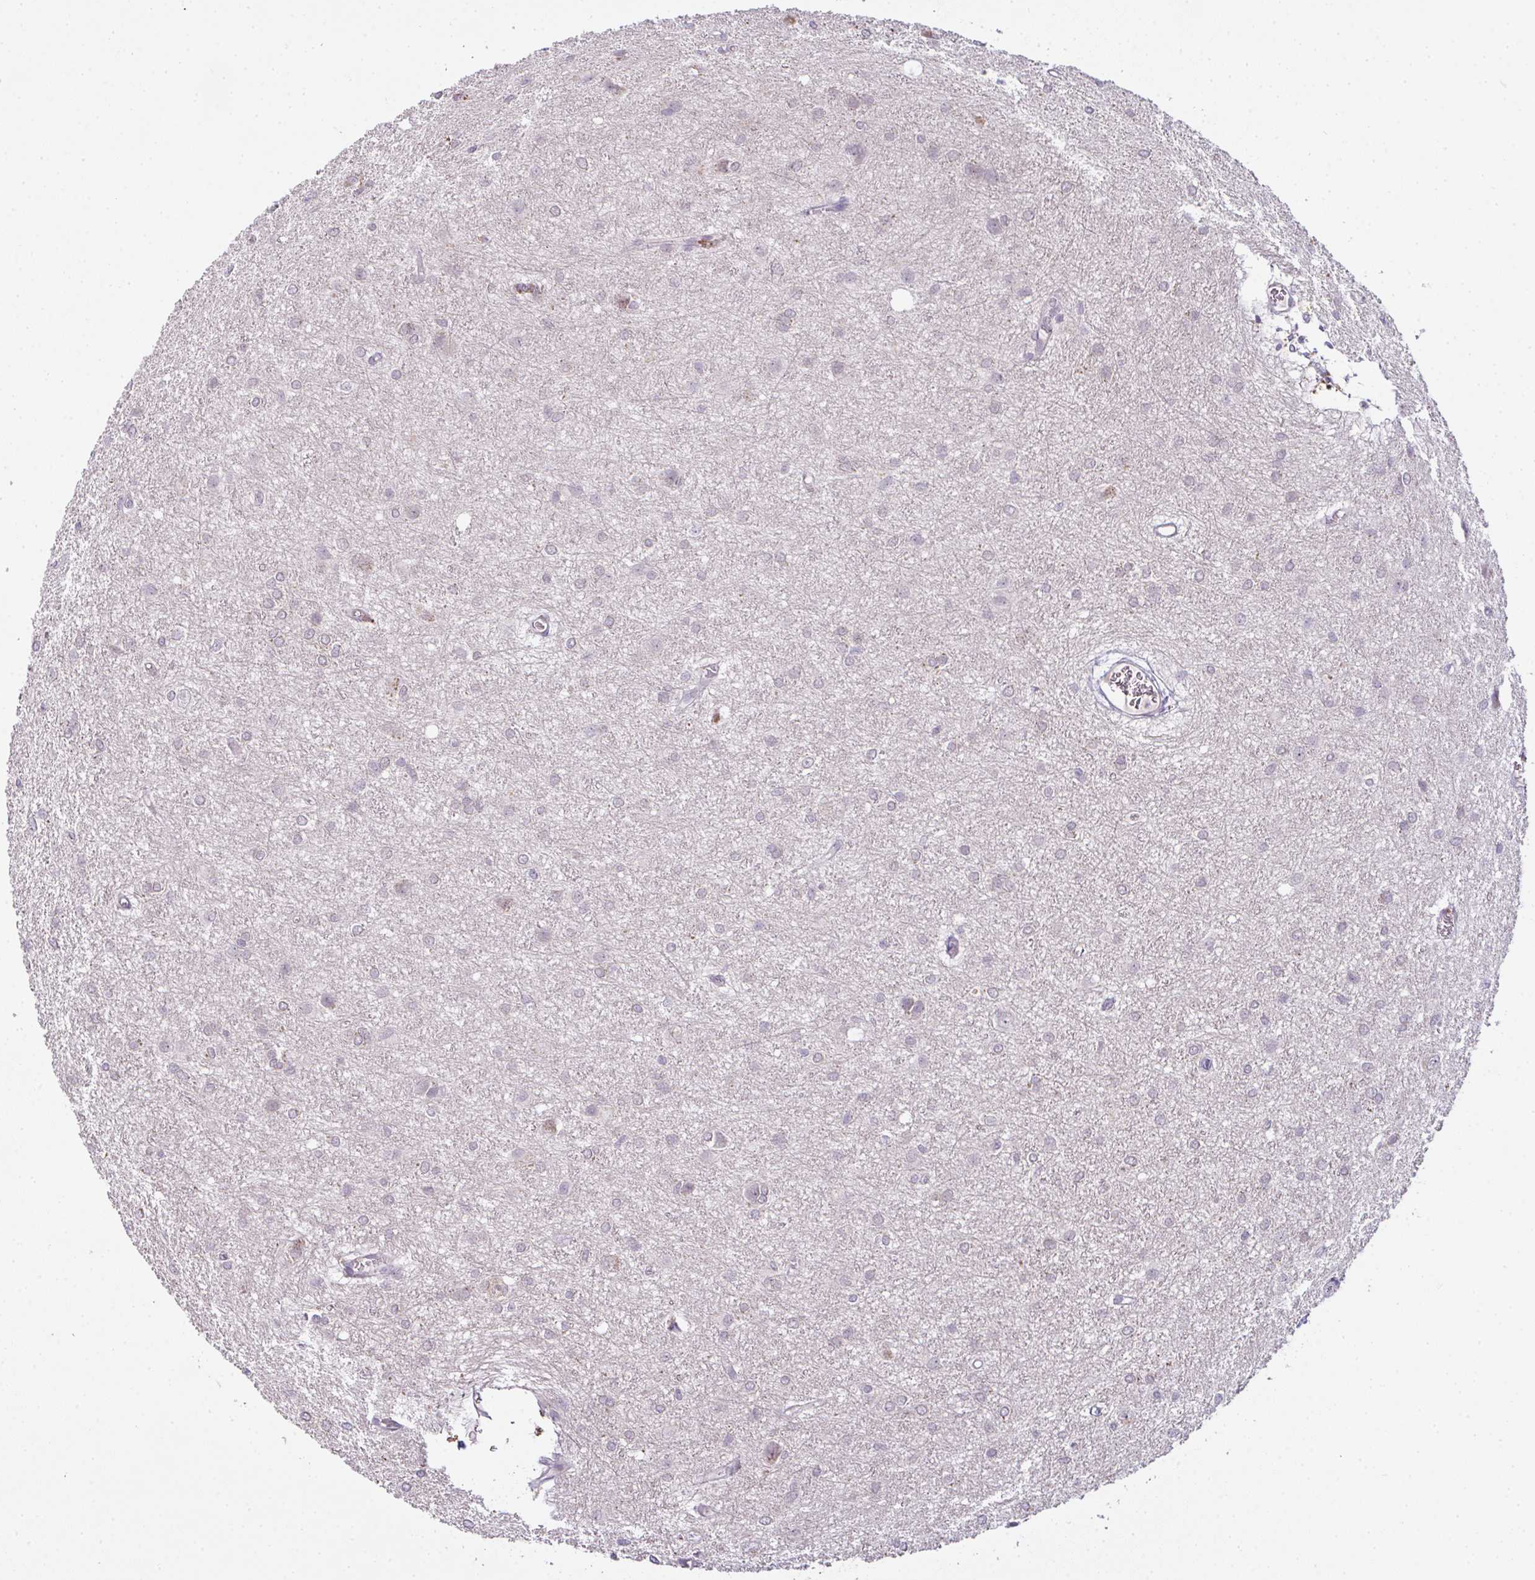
{"staining": {"intensity": "negative", "quantity": "none", "location": "none"}, "tissue": "glioma", "cell_type": "Tumor cells", "image_type": "cancer", "snomed": [{"axis": "morphology", "description": "Glioma, malignant, High grade"}, {"axis": "topography", "description": "Brain"}], "caption": "This is an IHC micrograph of human glioma. There is no positivity in tumor cells.", "gene": "CSE1L", "patient": {"sex": "female", "age": 50}}